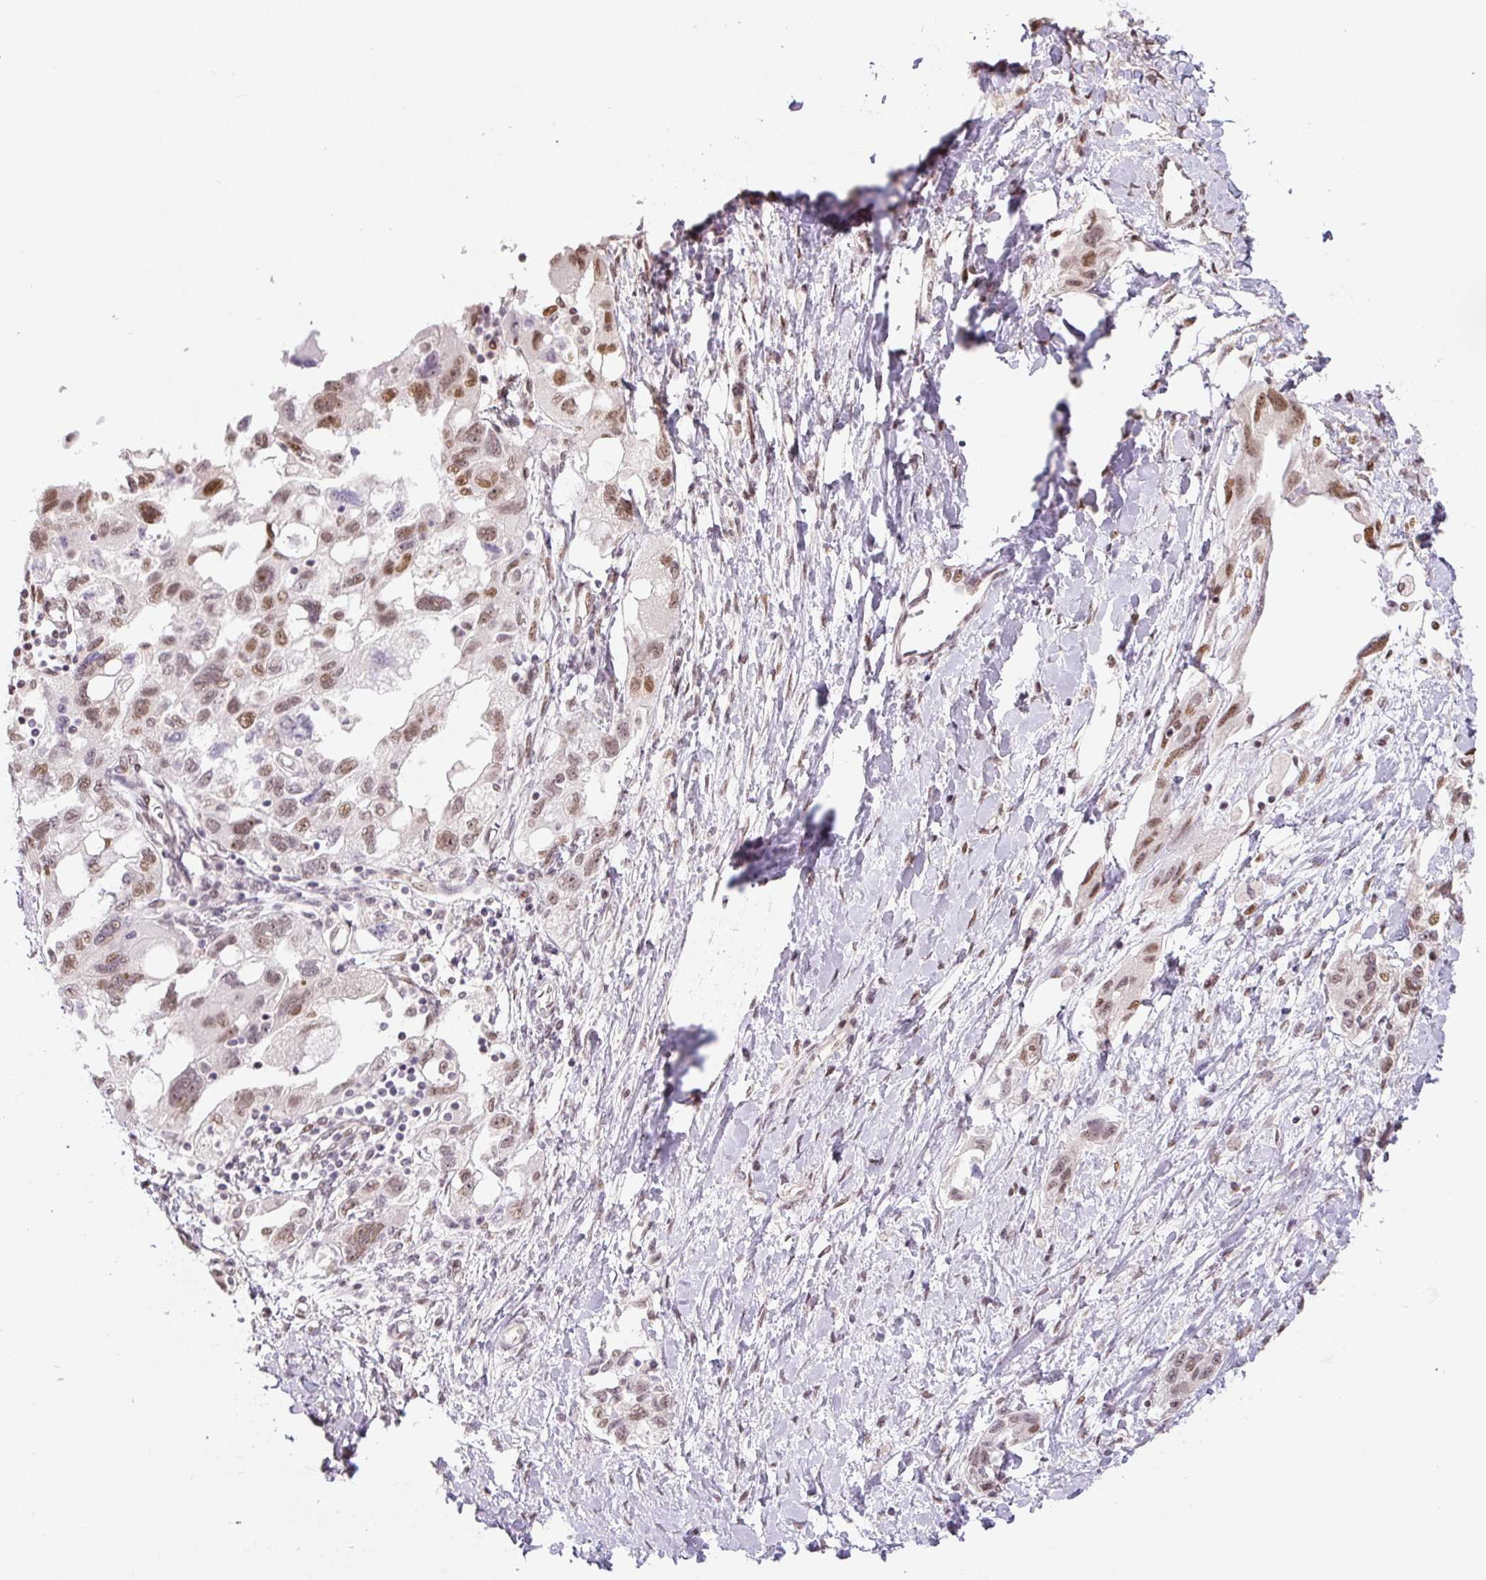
{"staining": {"intensity": "moderate", "quantity": ">75%", "location": "nuclear"}, "tissue": "ovarian cancer", "cell_type": "Tumor cells", "image_type": "cancer", "snomed": [{"axis": "morphology", "description": "Carcinoma, NOS"}, {"axis": "morphology", "description": "Cystadenocarcinoma, serous, NOS"}, {"axis": "topography", "description": "Ovary"}], "caption": "Ovarian carcinoma stained for a protein shows moderate nuclear positivity in tumor cells.", "gene": "TCFL5", "patient": {"sex": "female", "age": 69}}